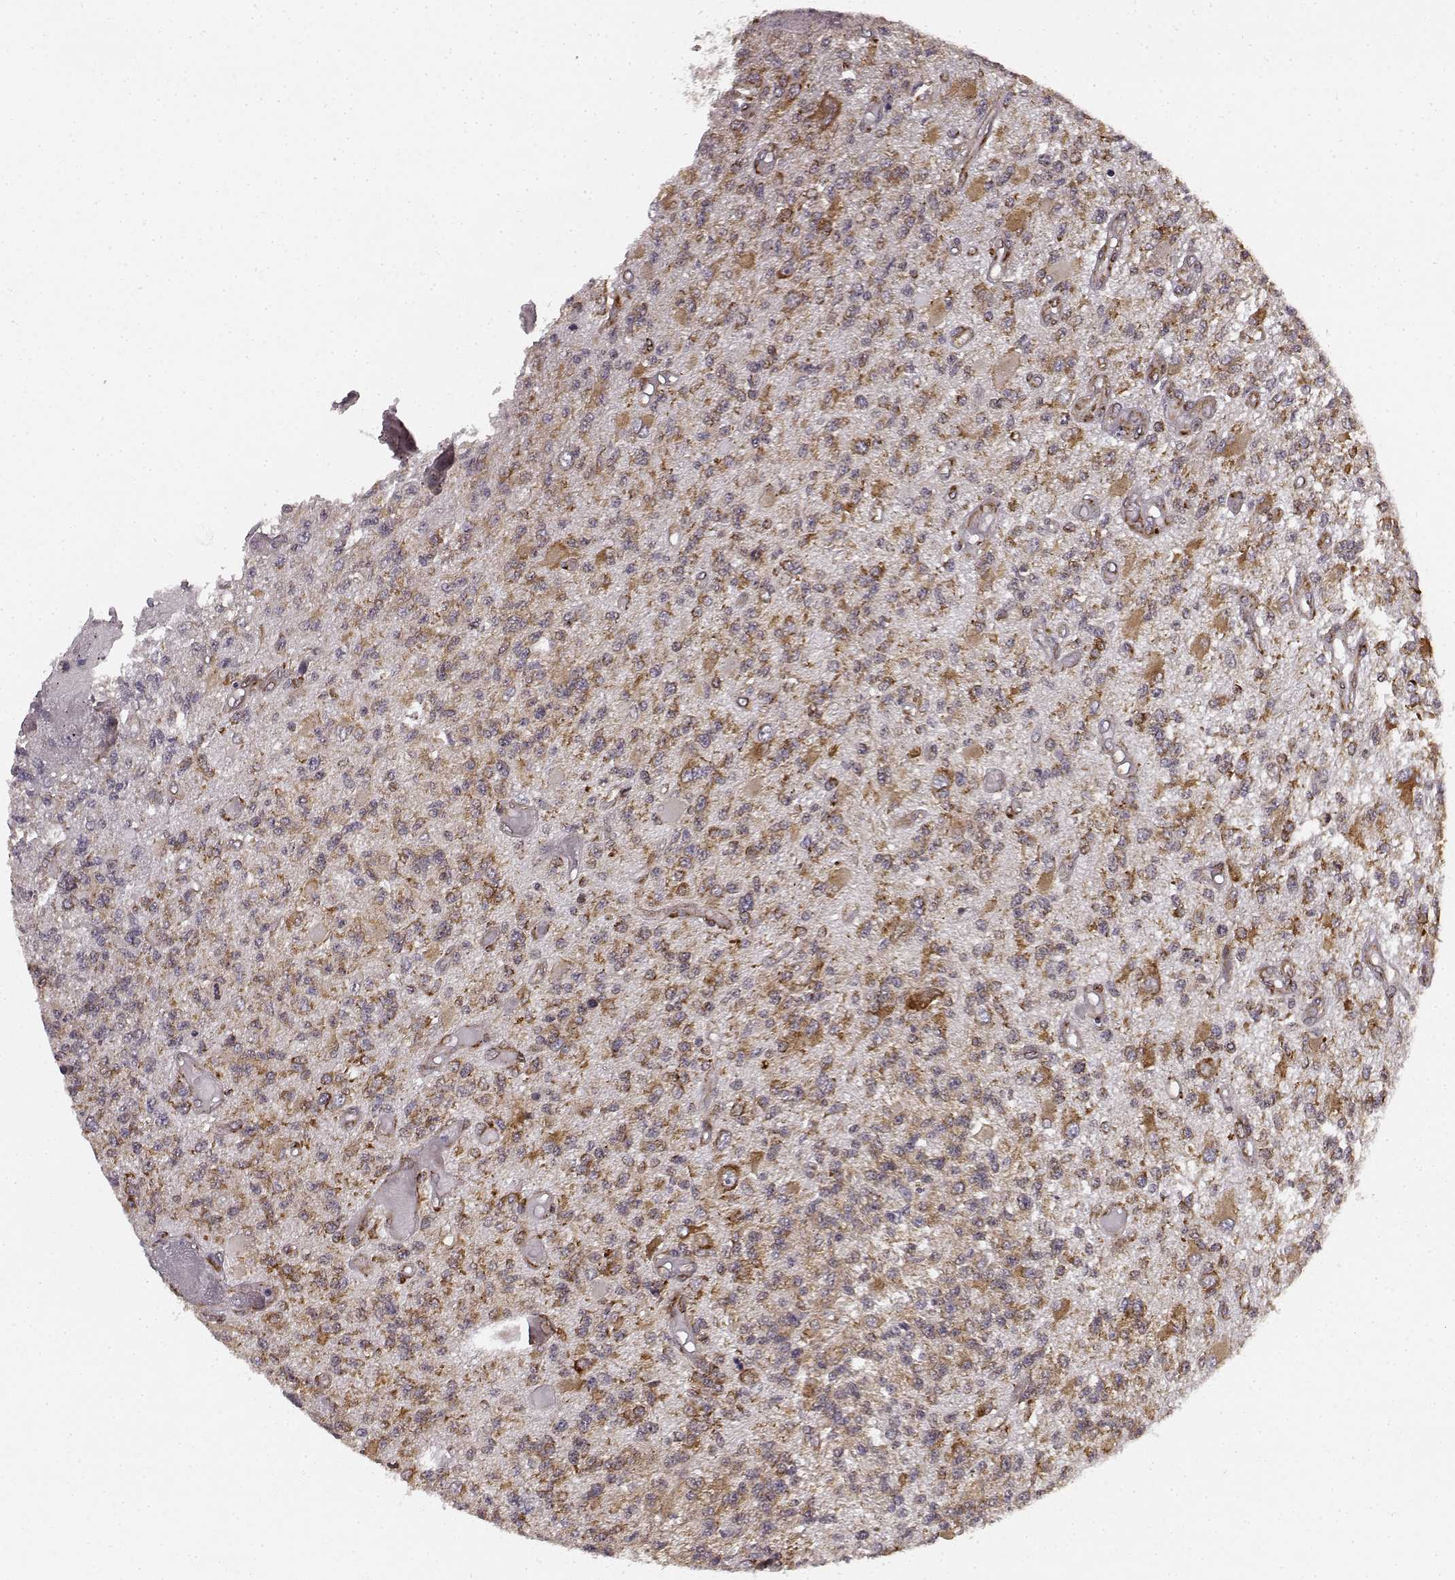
{"staining": {"intensity": "moderate", "quantity": ">75%", "location": "cytoplasmic/membranous"}, "tissue": "glioma", "cell_type": "Tumor cells", "image_type": "cancer", "snomed": [{"axis": "morphology", "description": "Glioma, malignant, High grade"}, {"axis": "topography", "description": "Brain"}], "caption": "Immunohistochemical staining of human glioma demonstrates medium levels of moderate cytoplasmic/membranous staining in approximately >75% of tumor cells. (IHC, brightfield microscopy, high magnification).", "gene": "TMEM14A", "patient": {"sex": "female", "age": 63}}